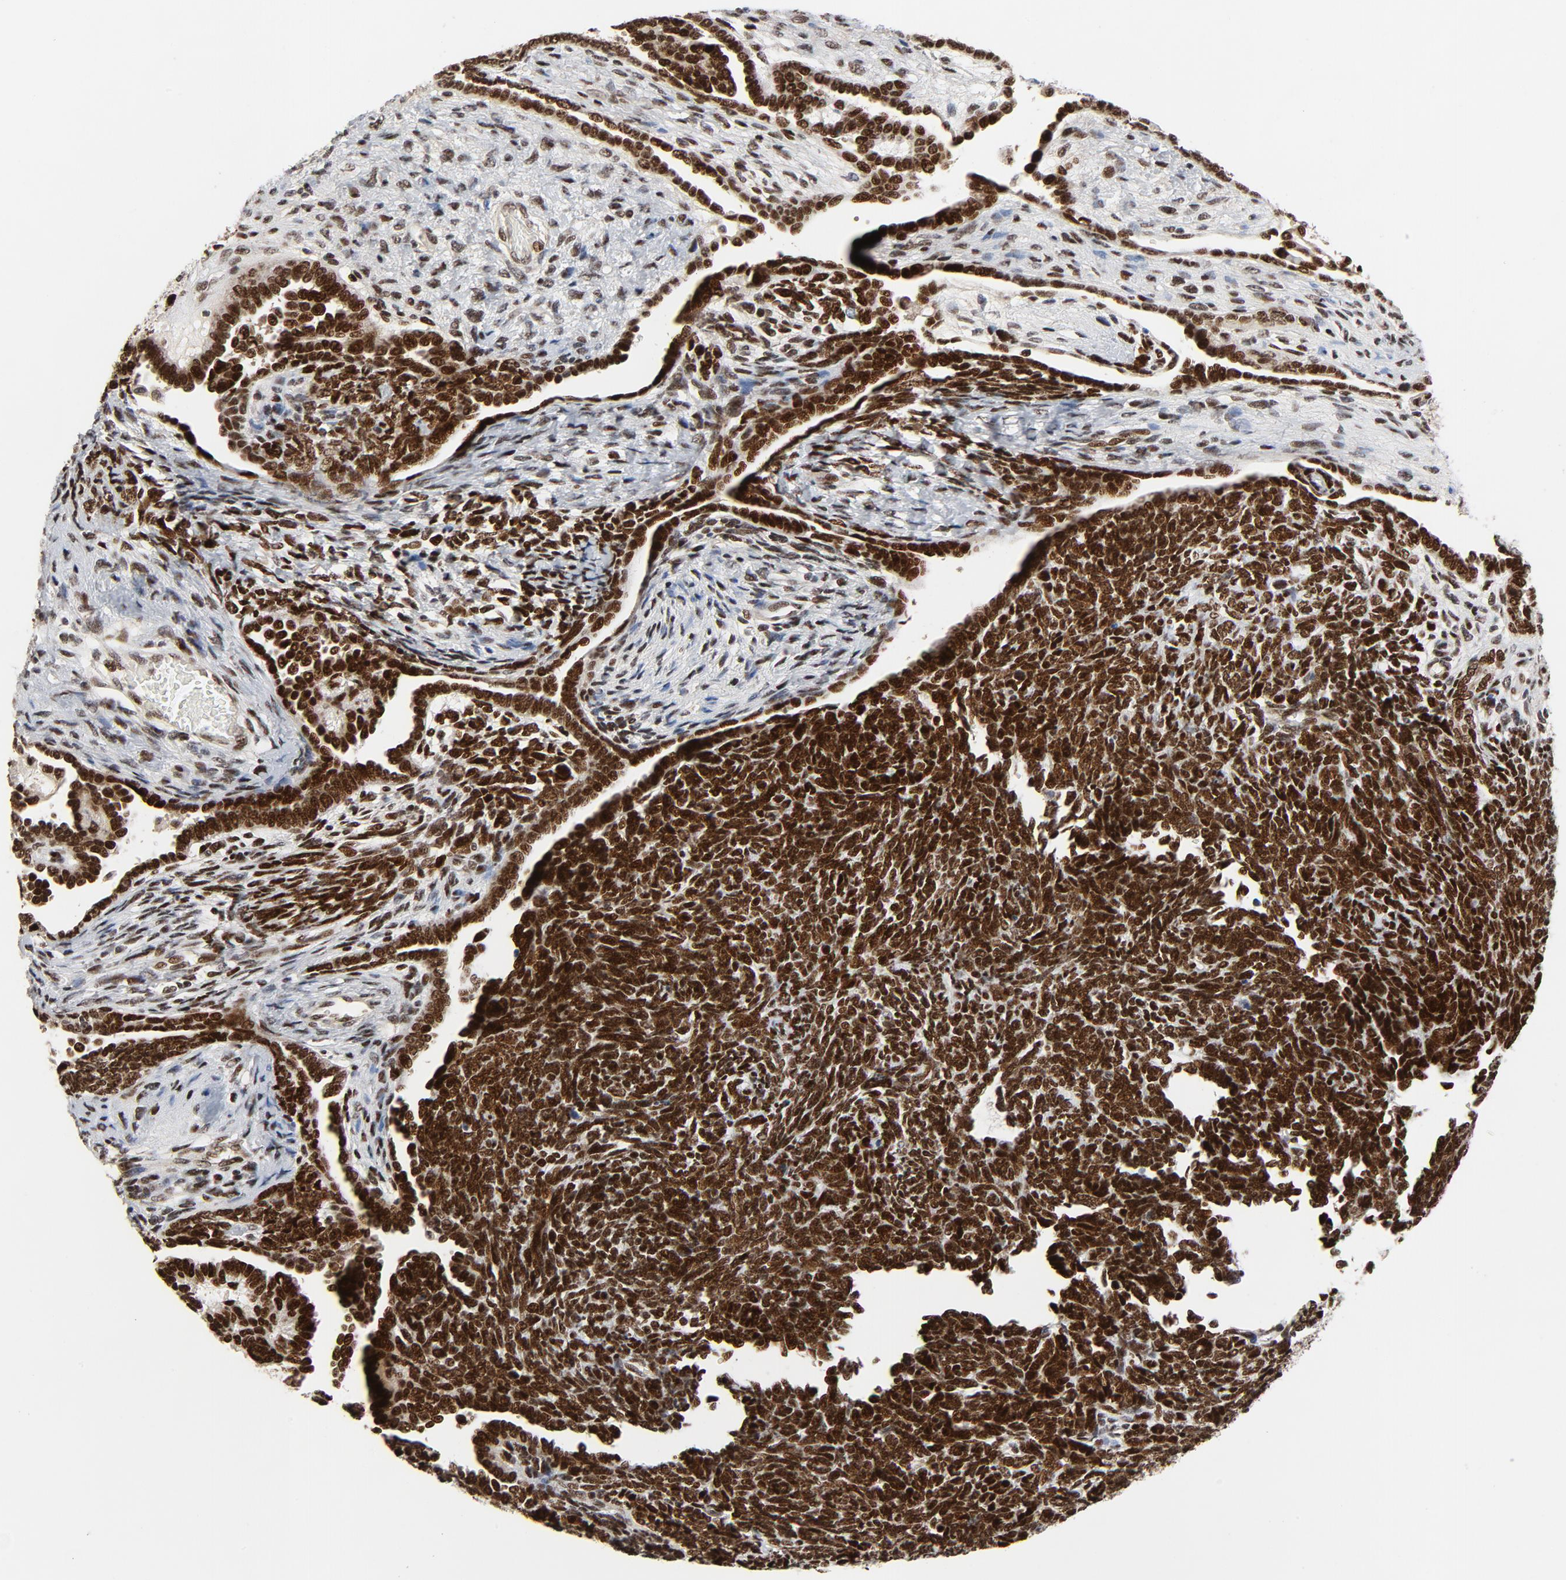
{"staining": {"intensity": "strong", "quantity": ">75%", "location": "nuclear"}, "tissue": "endometrial cancer", "cell_type": "Tumor cells", "image_type": "cancer", "snomed": [{"axis": "morphology", "description": "Neoplasm, malignant, NOS"}, {"axis": "topography", "description": "Endometrium"}], "caption": "Protein expression analysis of endometrial cancer (malignant neoplasm) displays strong nuclear expression in about >75% of tumor cells. (Brightfield microscopy of DAB IHC at high magnification).", "gene": "GTF2I", "patient": {"sex": "female", "age": 74}}